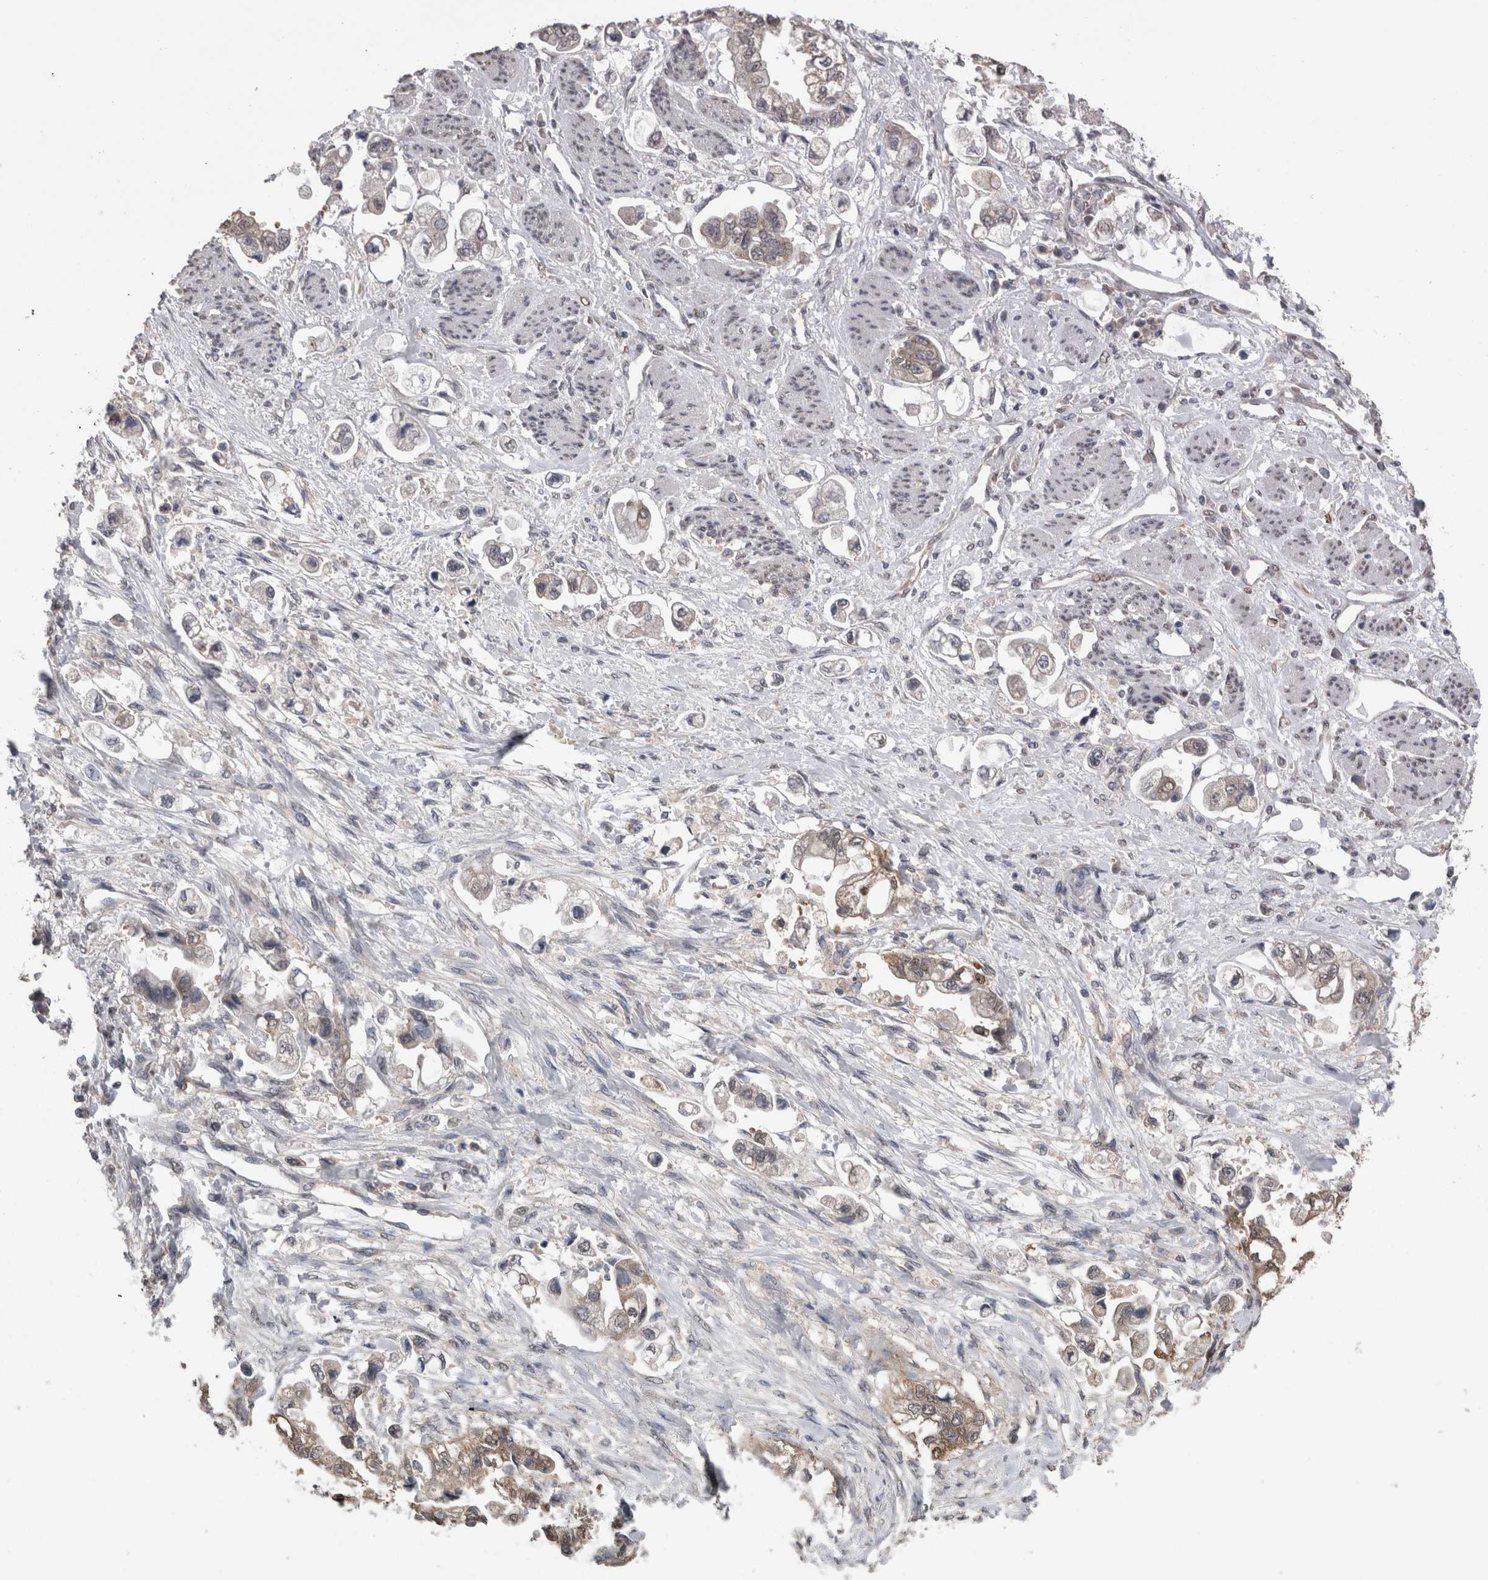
{"staining": {"intensity": "moderate", "quantity": "25%-75%", "location": "cytoplasmic/membranous"}, "tissue": "stomach cancer", "cell_type": "Tumor cells", "image_type": "cancer", "snomed": [{"axis": "morphology", "description": "Adenocarcinoma, NOS"}, {"axis": "topography", "description": "Stomach"}], "caption": "Tumor cells show medium levels of moderate cytoplasmic/membranous staining in about 25%-75% of cells in human adenocarcinoma (stomach).", "gene": "DDX6", "patient": {"sex": "male", "age": 62}}